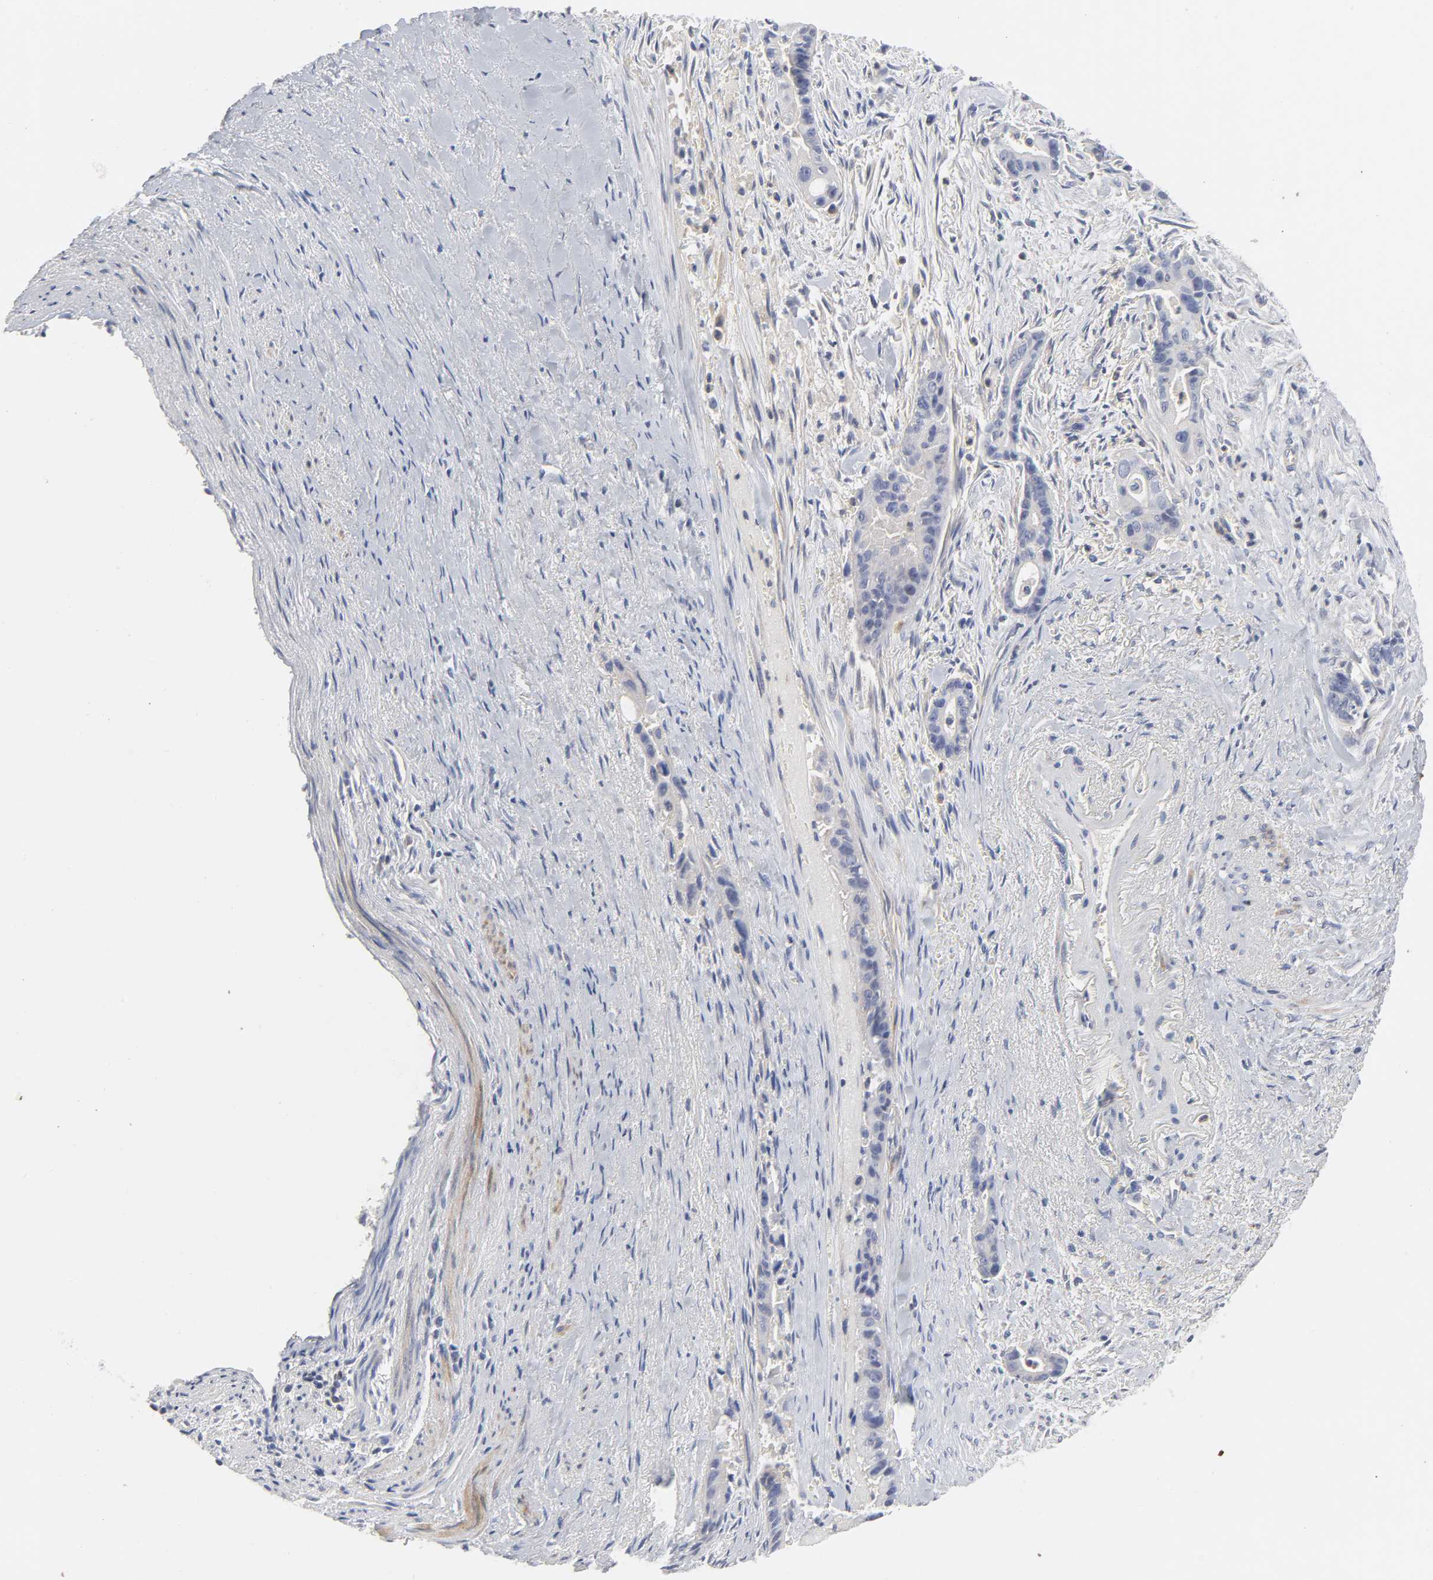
{"staining": {"intensity": "negative", "quantity": "none", "location": "none"}, "tissue": "liver cancer", "cell_type": "Tumor cells", "image_type": "cancer", "snomed": [{"axis": "morphology", "description": "Cholangiocarcinoma"}, {"axis": "topography", "description": "Liver"}], "caption": "Tumor cells are negative for brown protein staining in cholangiocarcinoma (liver).", "gene": "ROCK1", "patient": {"sex": "female", "age": 55}}